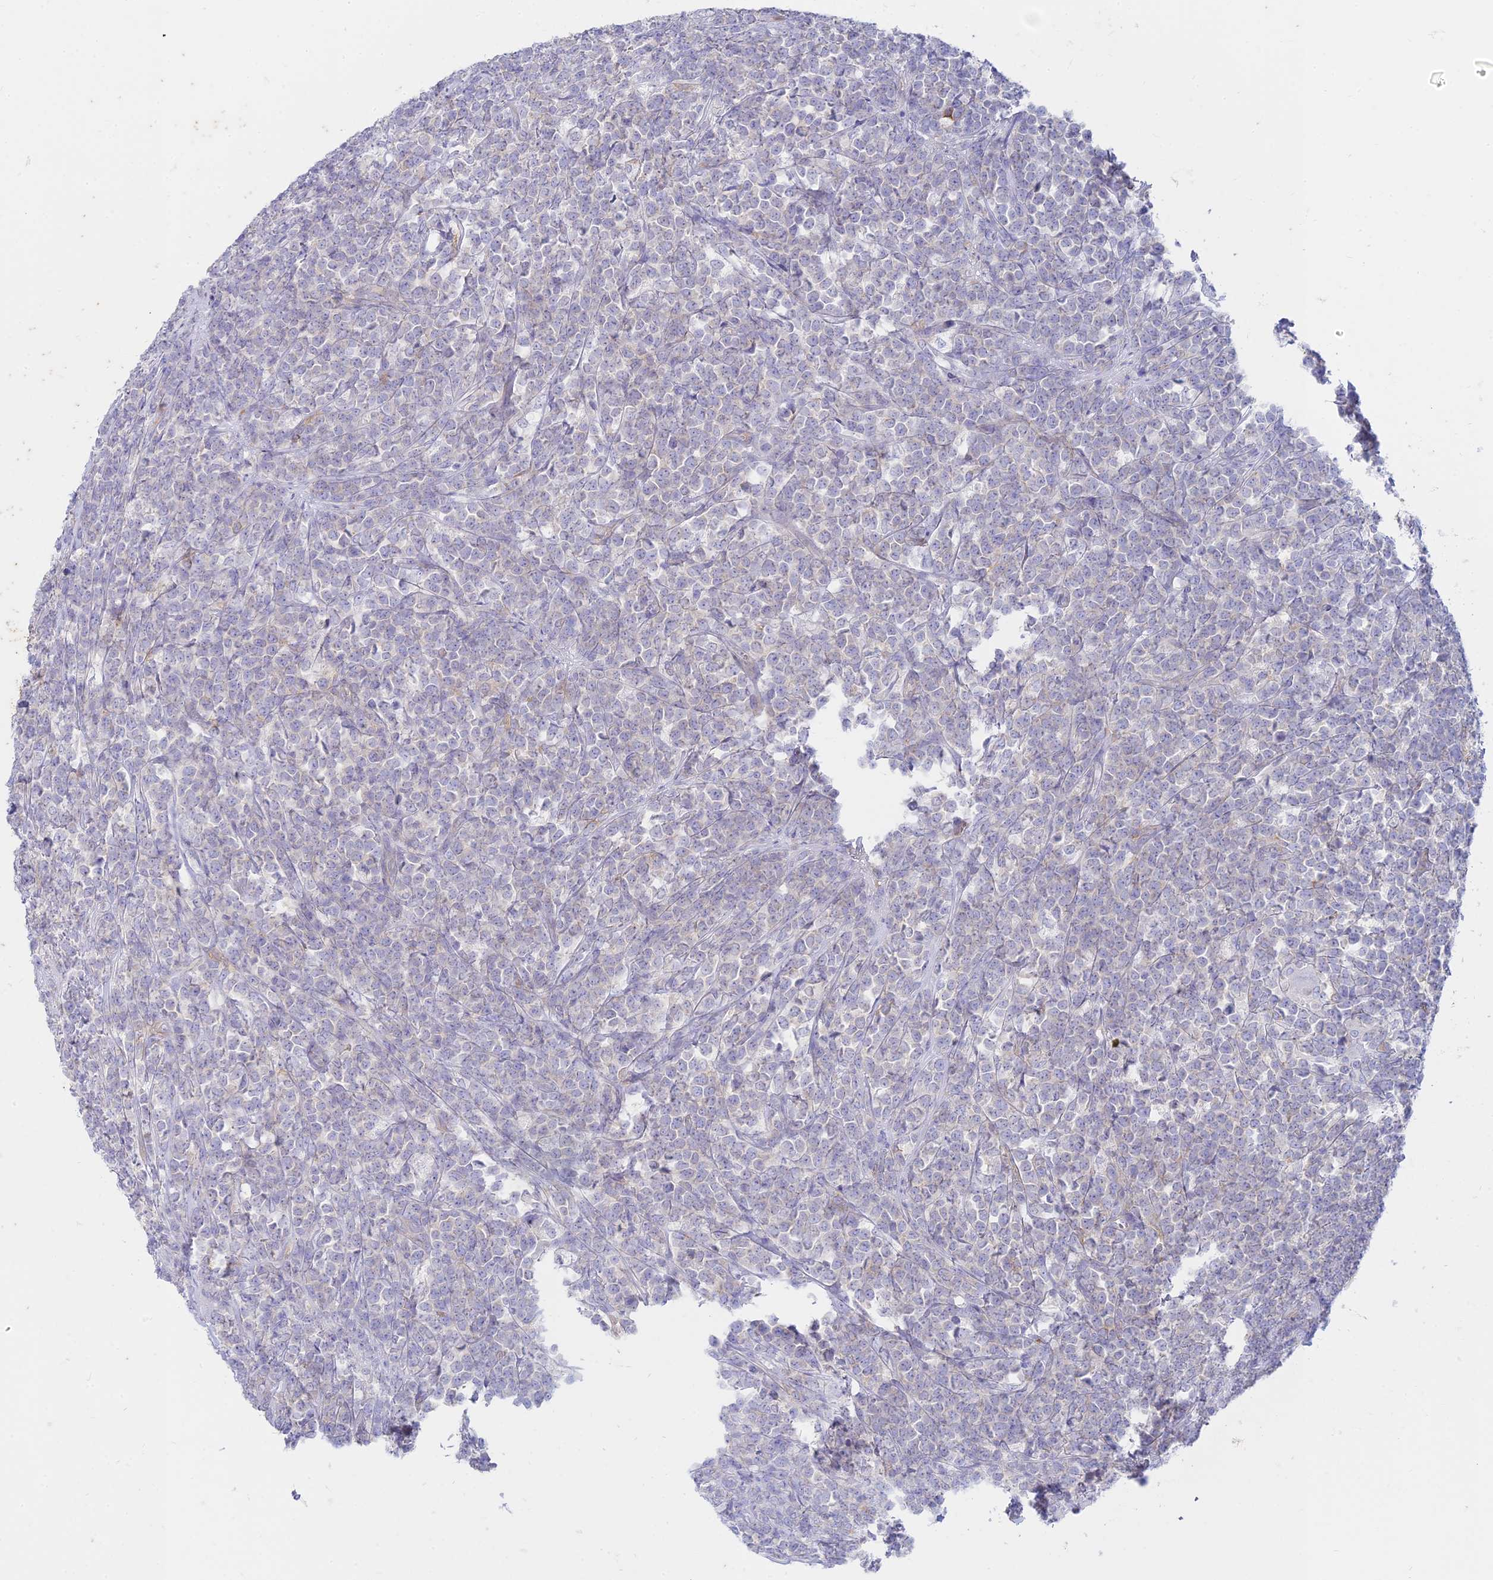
{"staining": {"intensity": "negative", "quantity": "none", "location": "none"}, "tissue": "lymphoma", "cell_type": "Tumor cells", "image_type": "cancer", "snomed": [{"axis": "morphology", "description": "Malignant lymphoma, non-Hodgkin's type, High grade"}, {"axis": "topography", "description": "Small intestine"}], "caption": "Histopathology image shows no significant protein expression in tumor cells of lymphoma. (DAB (3,3'-diaminobenzidine) immunohistochemistry, high magnification).", "gene": "STRN4", "patient": {"sex": "male", "age": 8}}